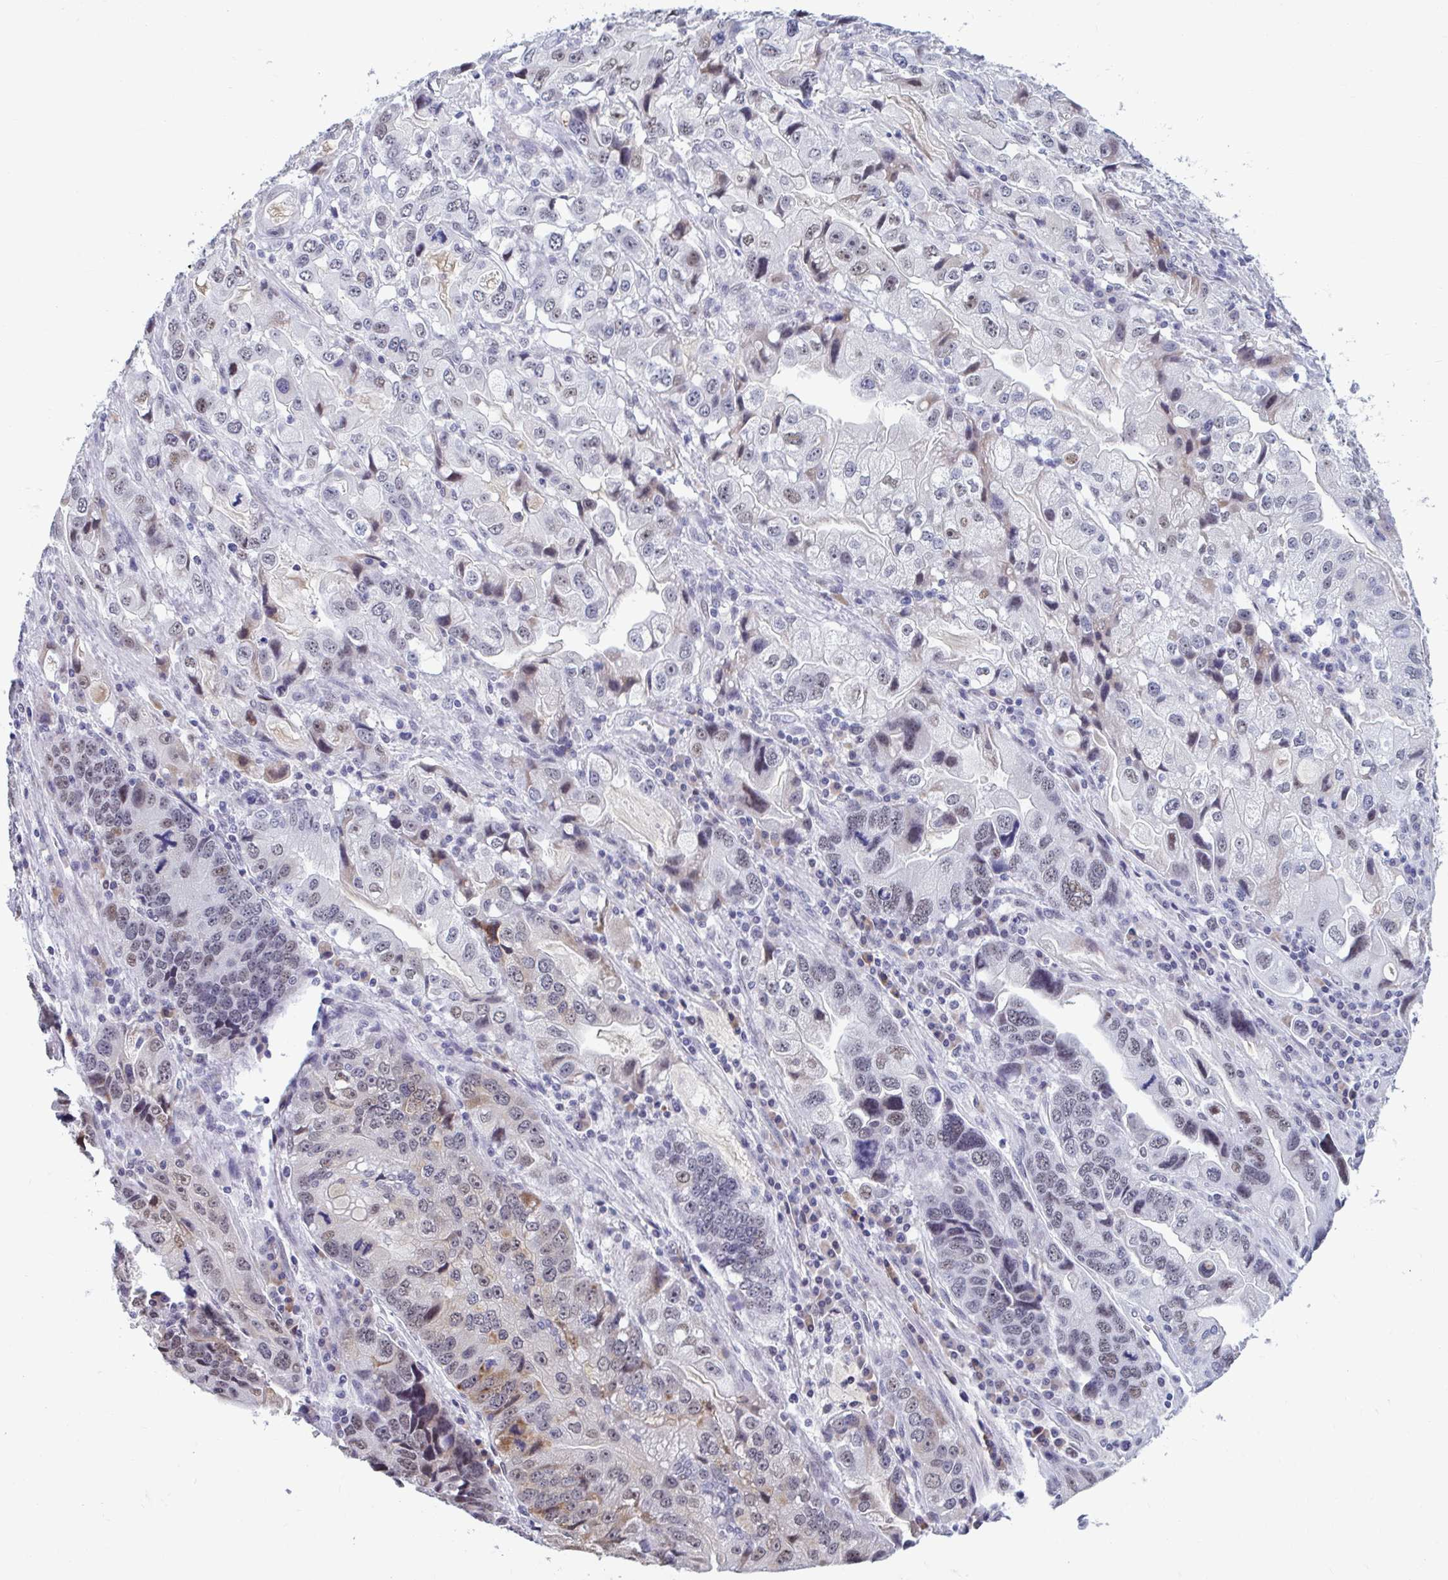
{"staining": {"intensity": "weak", "quantity": "25%-75%", "location": "nuclear"}, "tissue": "stomach cancer", "cell_type": "Tumor cells", "image_type": "cancer", "snomed": [{"axis": "morphology", "description": "Adenocarcinoma, NOS"}, {"axis": "topography", "description": "Stomach, lower"}], "caption": "This is an image of immunohistochemistry staining of adenocarcinoma (stomach), which shows weak positivity in the nuclear of tumor cells.", "gene": "MSMB", "patient": {"sex": "female", "age": 93}}